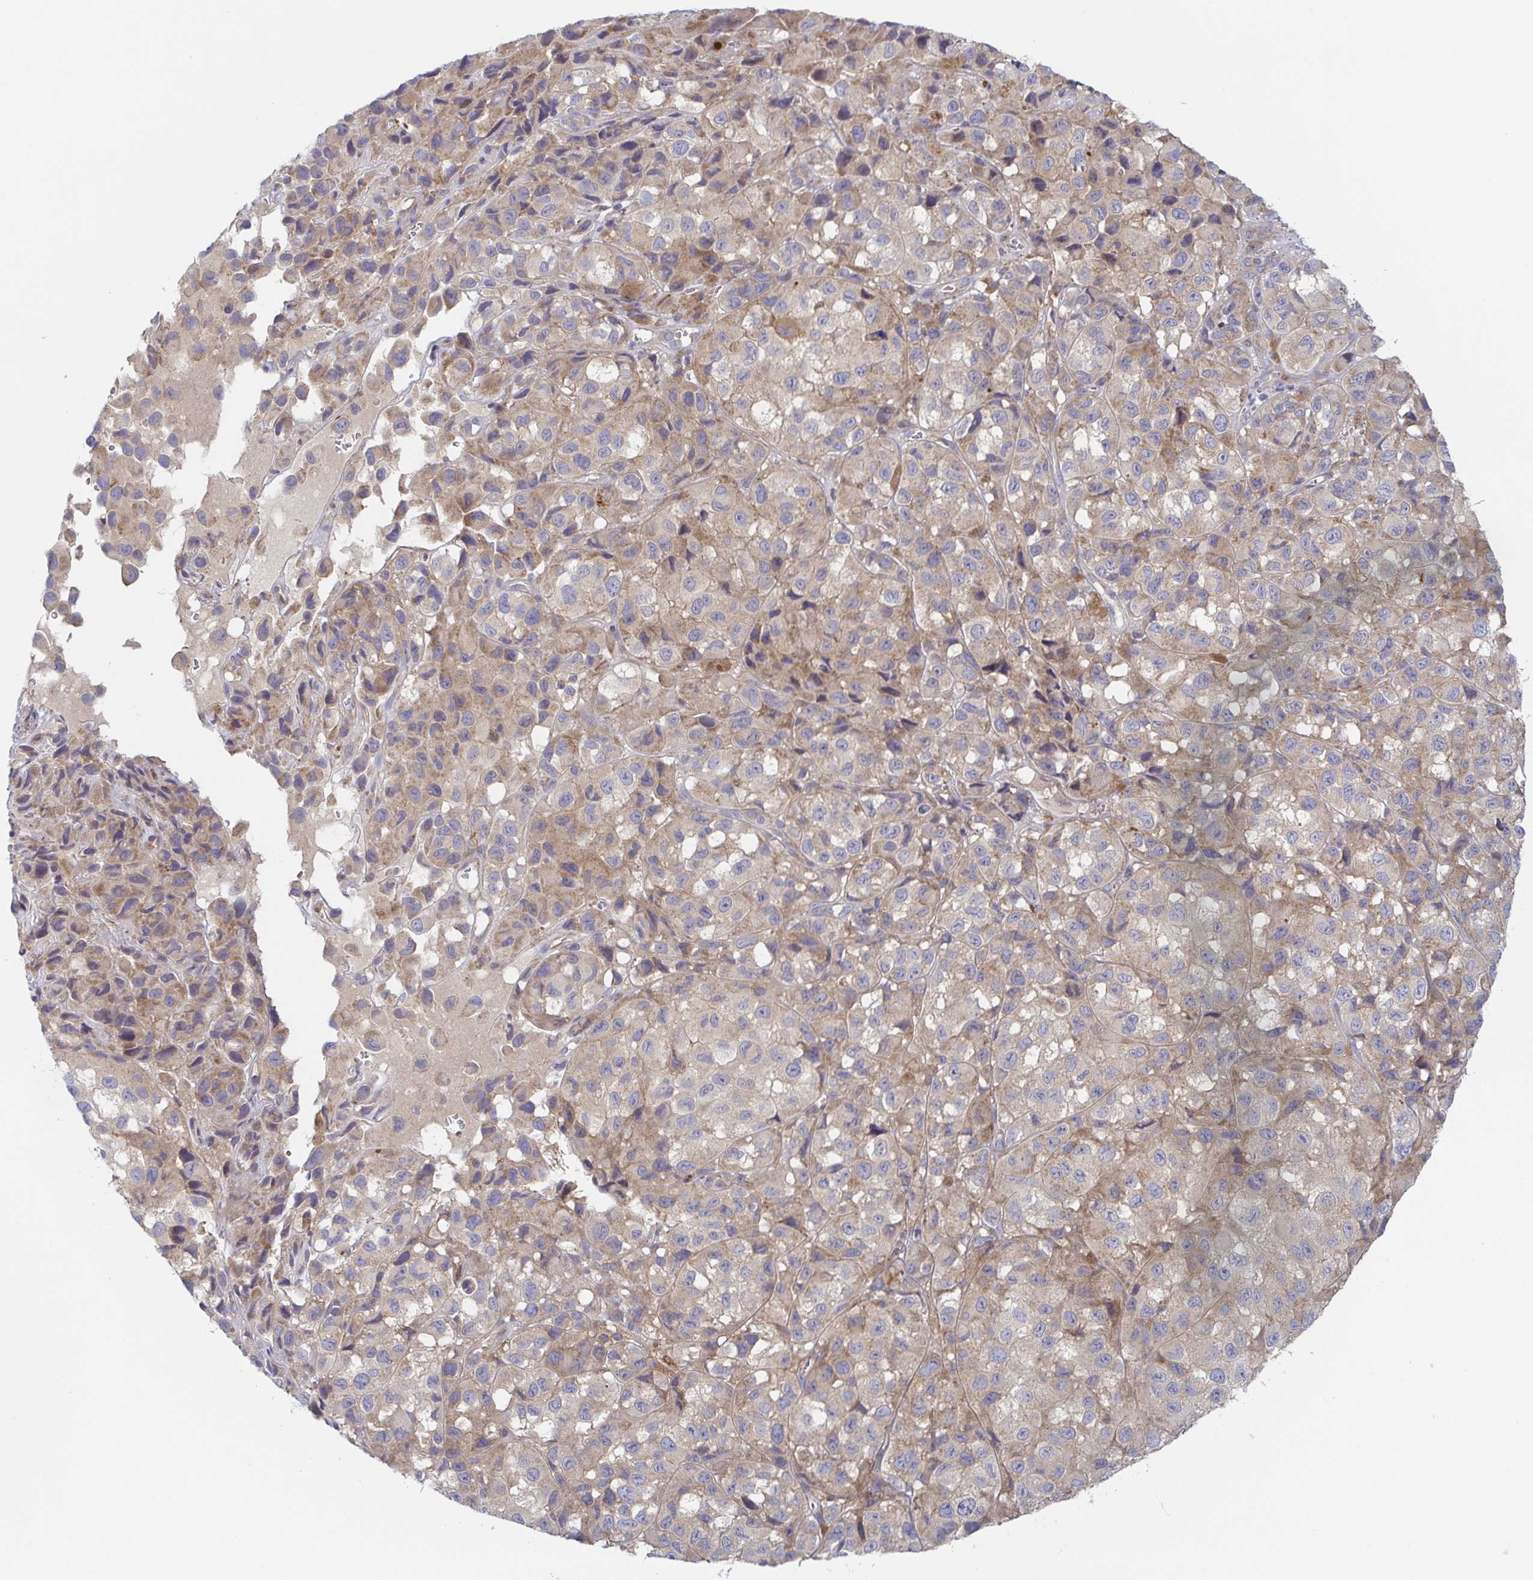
{"staining": {"intensity": "weak", "quantity": "25%-75%", "location": "cytoplasmic/membranous"}, "tissue": "melanoma", "cell_type": "Tumor cells", "image_type": "cancer", "snomed": [{"axis": "morphology", "description": "Malignant melanoma, NOS"}, {"axis": "topography", "description": "Skin"}], "caption": "High-power microscopy captured an IHC image of melanoma, revealing weak cytoplasmic/membranous expression in about 25%-75% of tumor cells.", "gene": "TUFT1", "patient": {"sex": "male", "age": 93}}